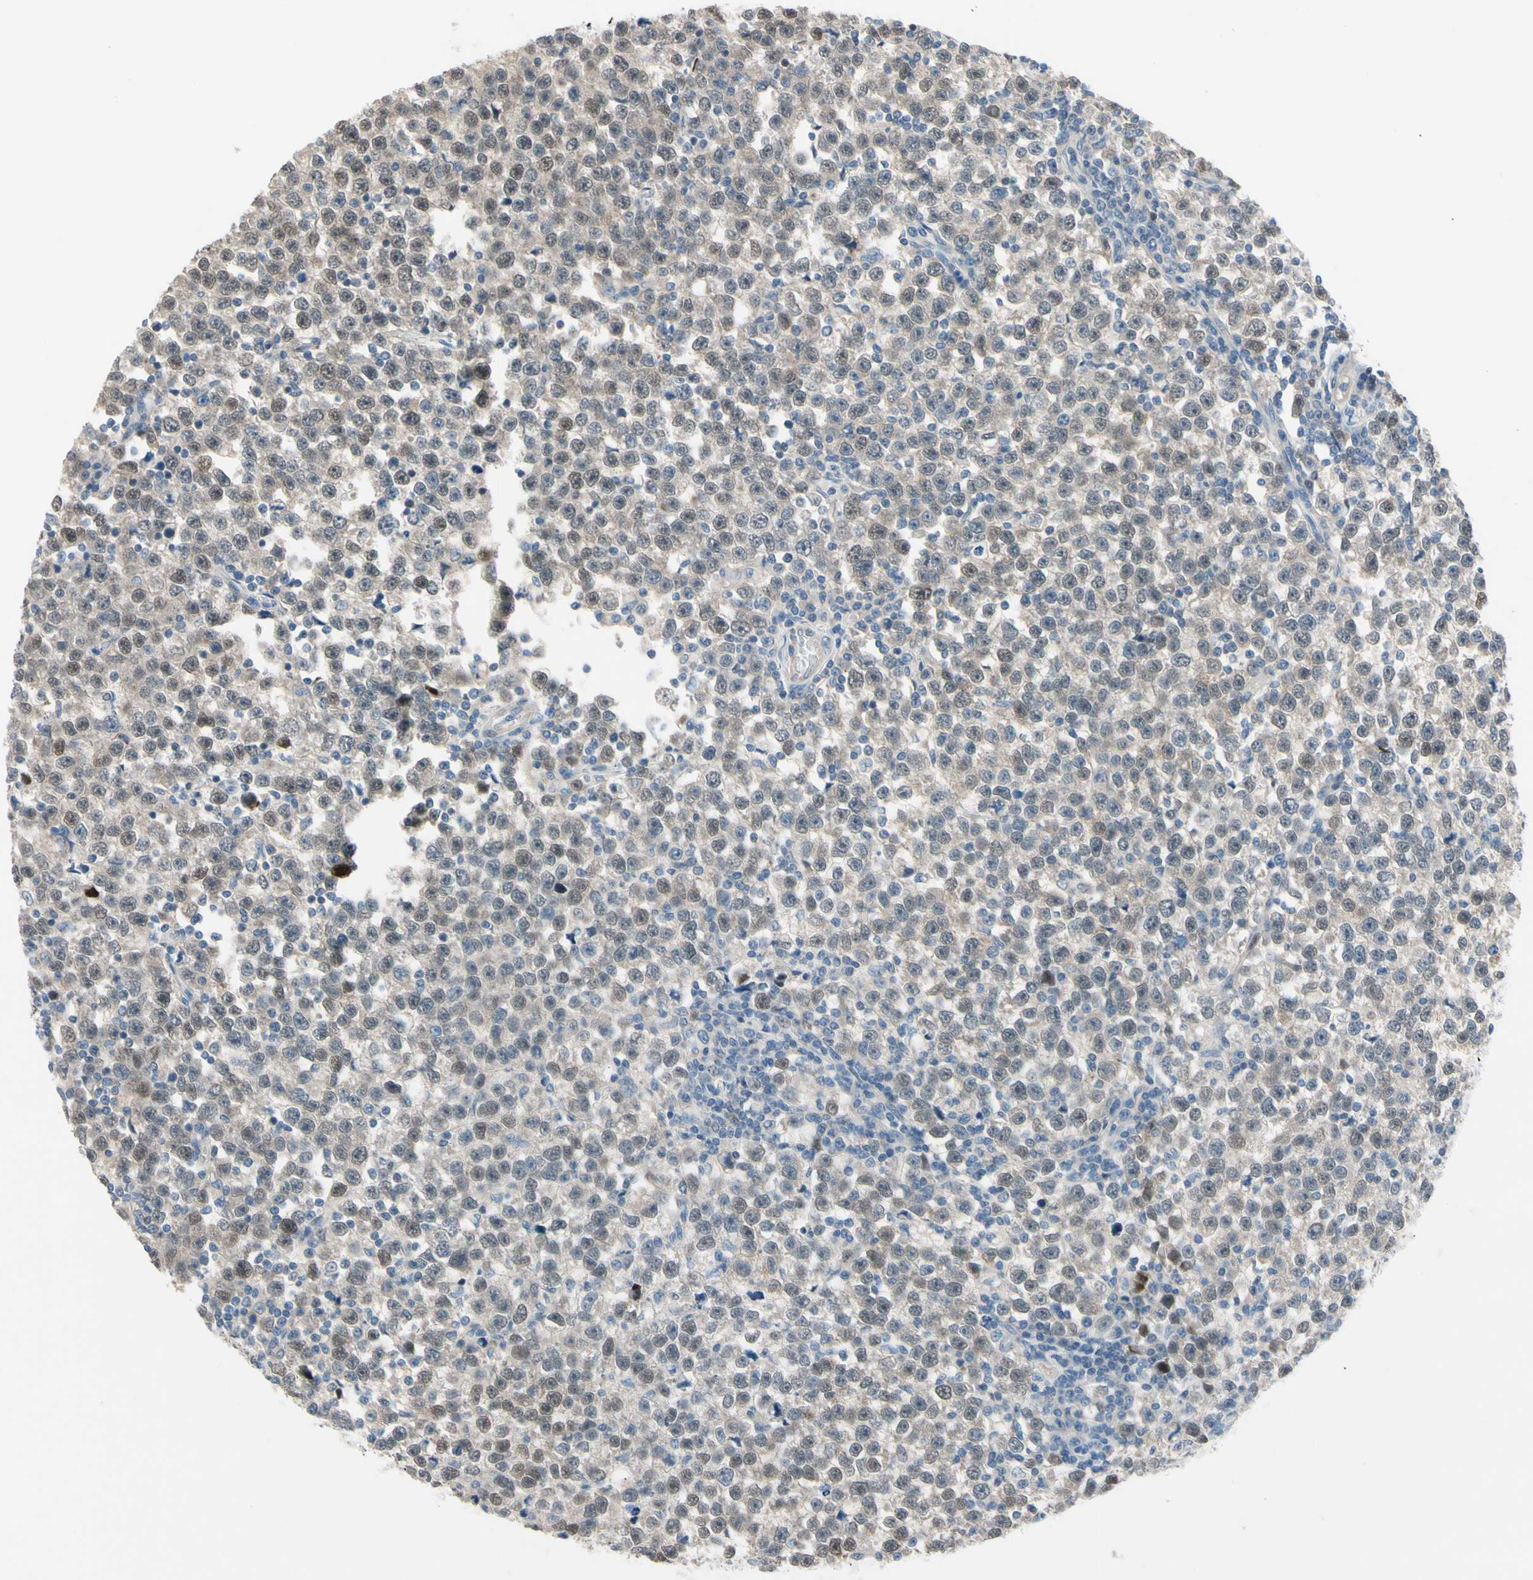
{"staining": {"intensity": "negative", "quantity": "none", "location": "none"}, "tissue": "testis cancer", "cell_type": "Tumor cells", "image_type": "cancer", "snomed": [{"axis": "morphology", "description": "Seminoma, NOS"}, {"axis": "topography", "description": "Testis"}], "caption": "Immunohistochemistry of human testis cancer (seminoma) demonstrates no expression in tumor cells. (DAB IHC, high magnification).", "gene": "CFAP36", "patient": {"sex": "male", "age": 43}}